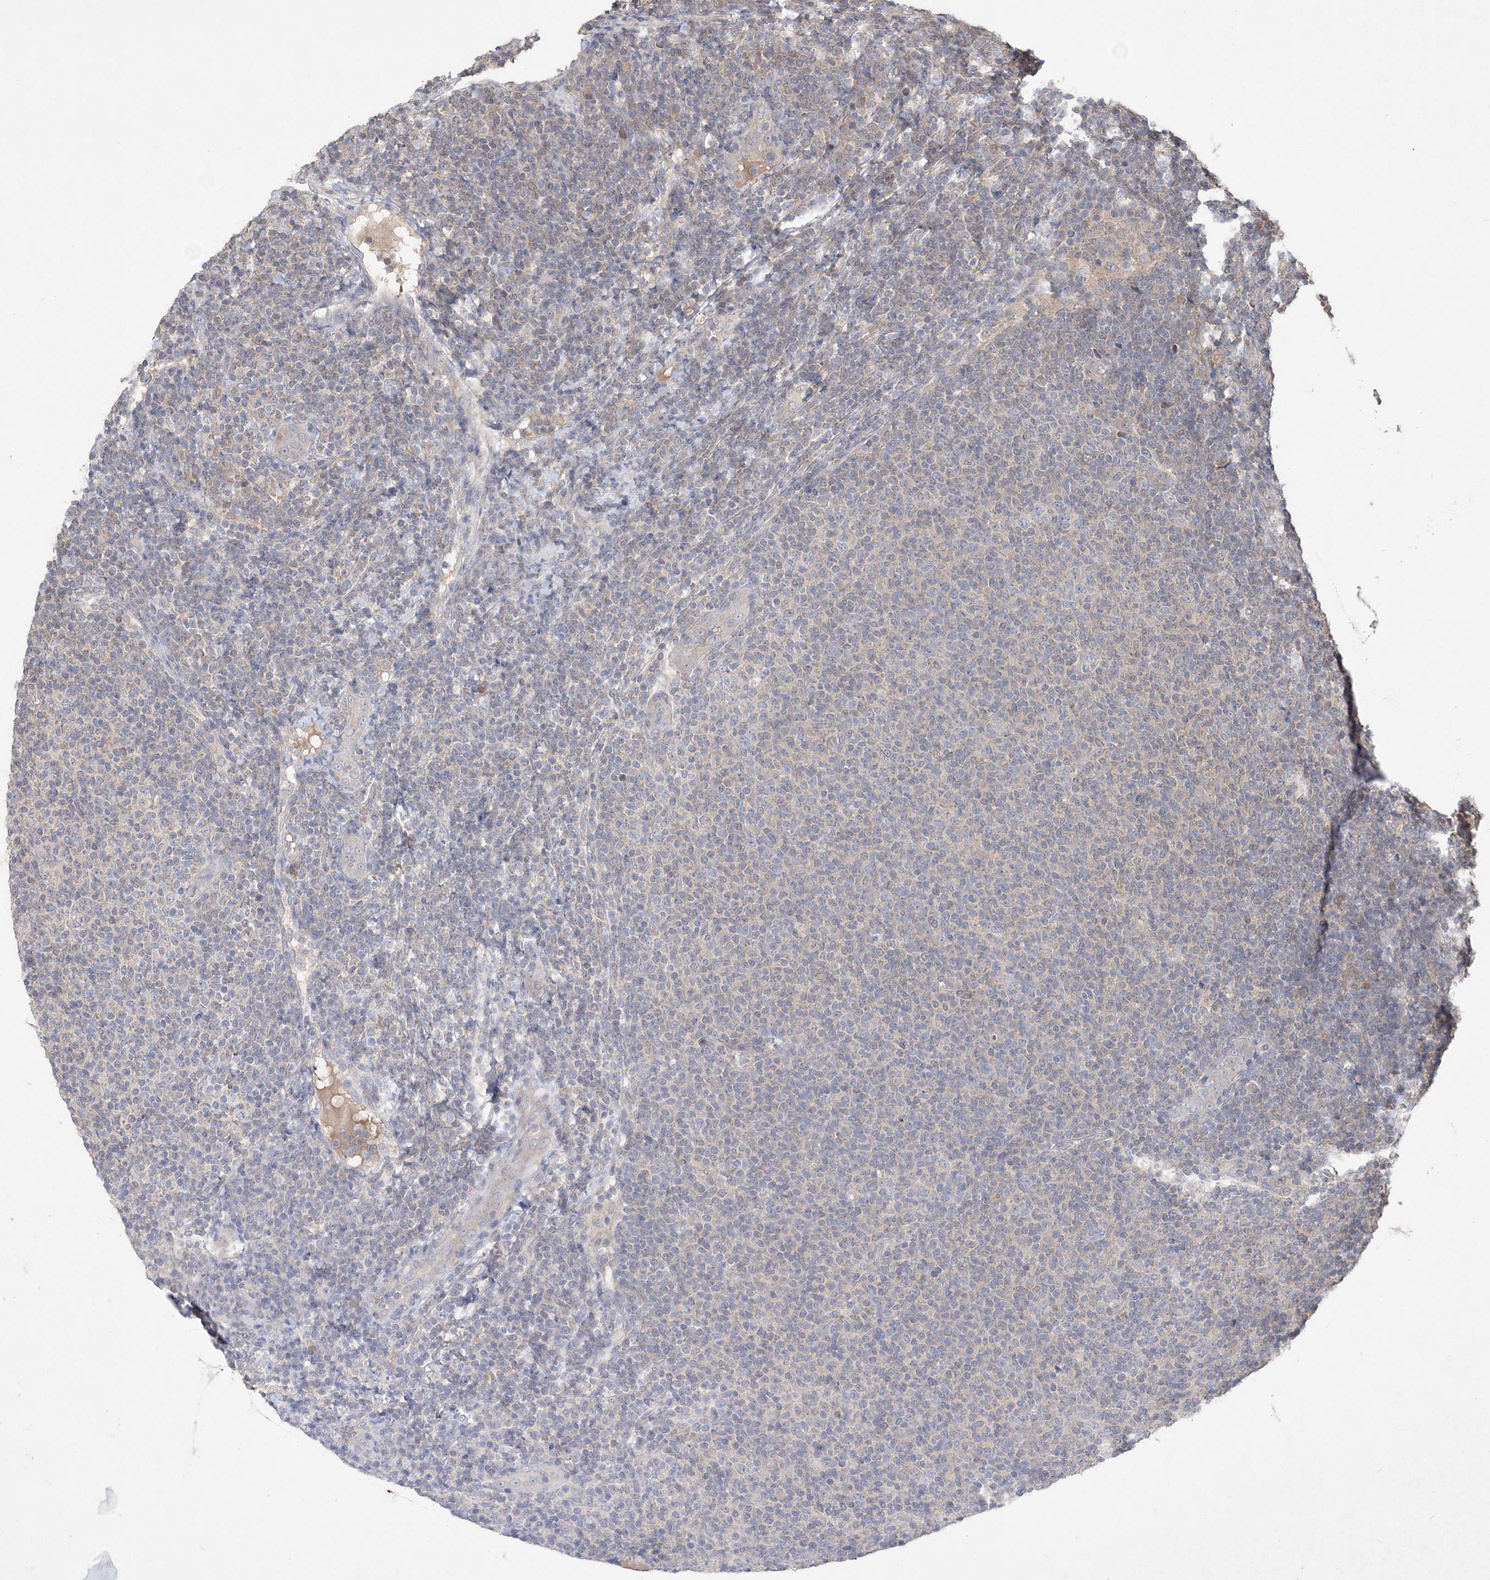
{"staining": {"intensity": "negative", "quantity": "none", "location": "none"}, "tissue": "lymphoma", "cell_type": "Tumor cells", "image_type": "cancer", "snomed": [{"axis": "morphology", "description": "Malignant lymphoma, non-Hodgkin's type, Low grade"}, {"axis": "topography", "description": "Lymph node"}], "caption": "Tumor cells are negative for brown protein staining in lymphoma.", "gene": "AKR7A2", "patient": {"sex": "male", "age": 66}}